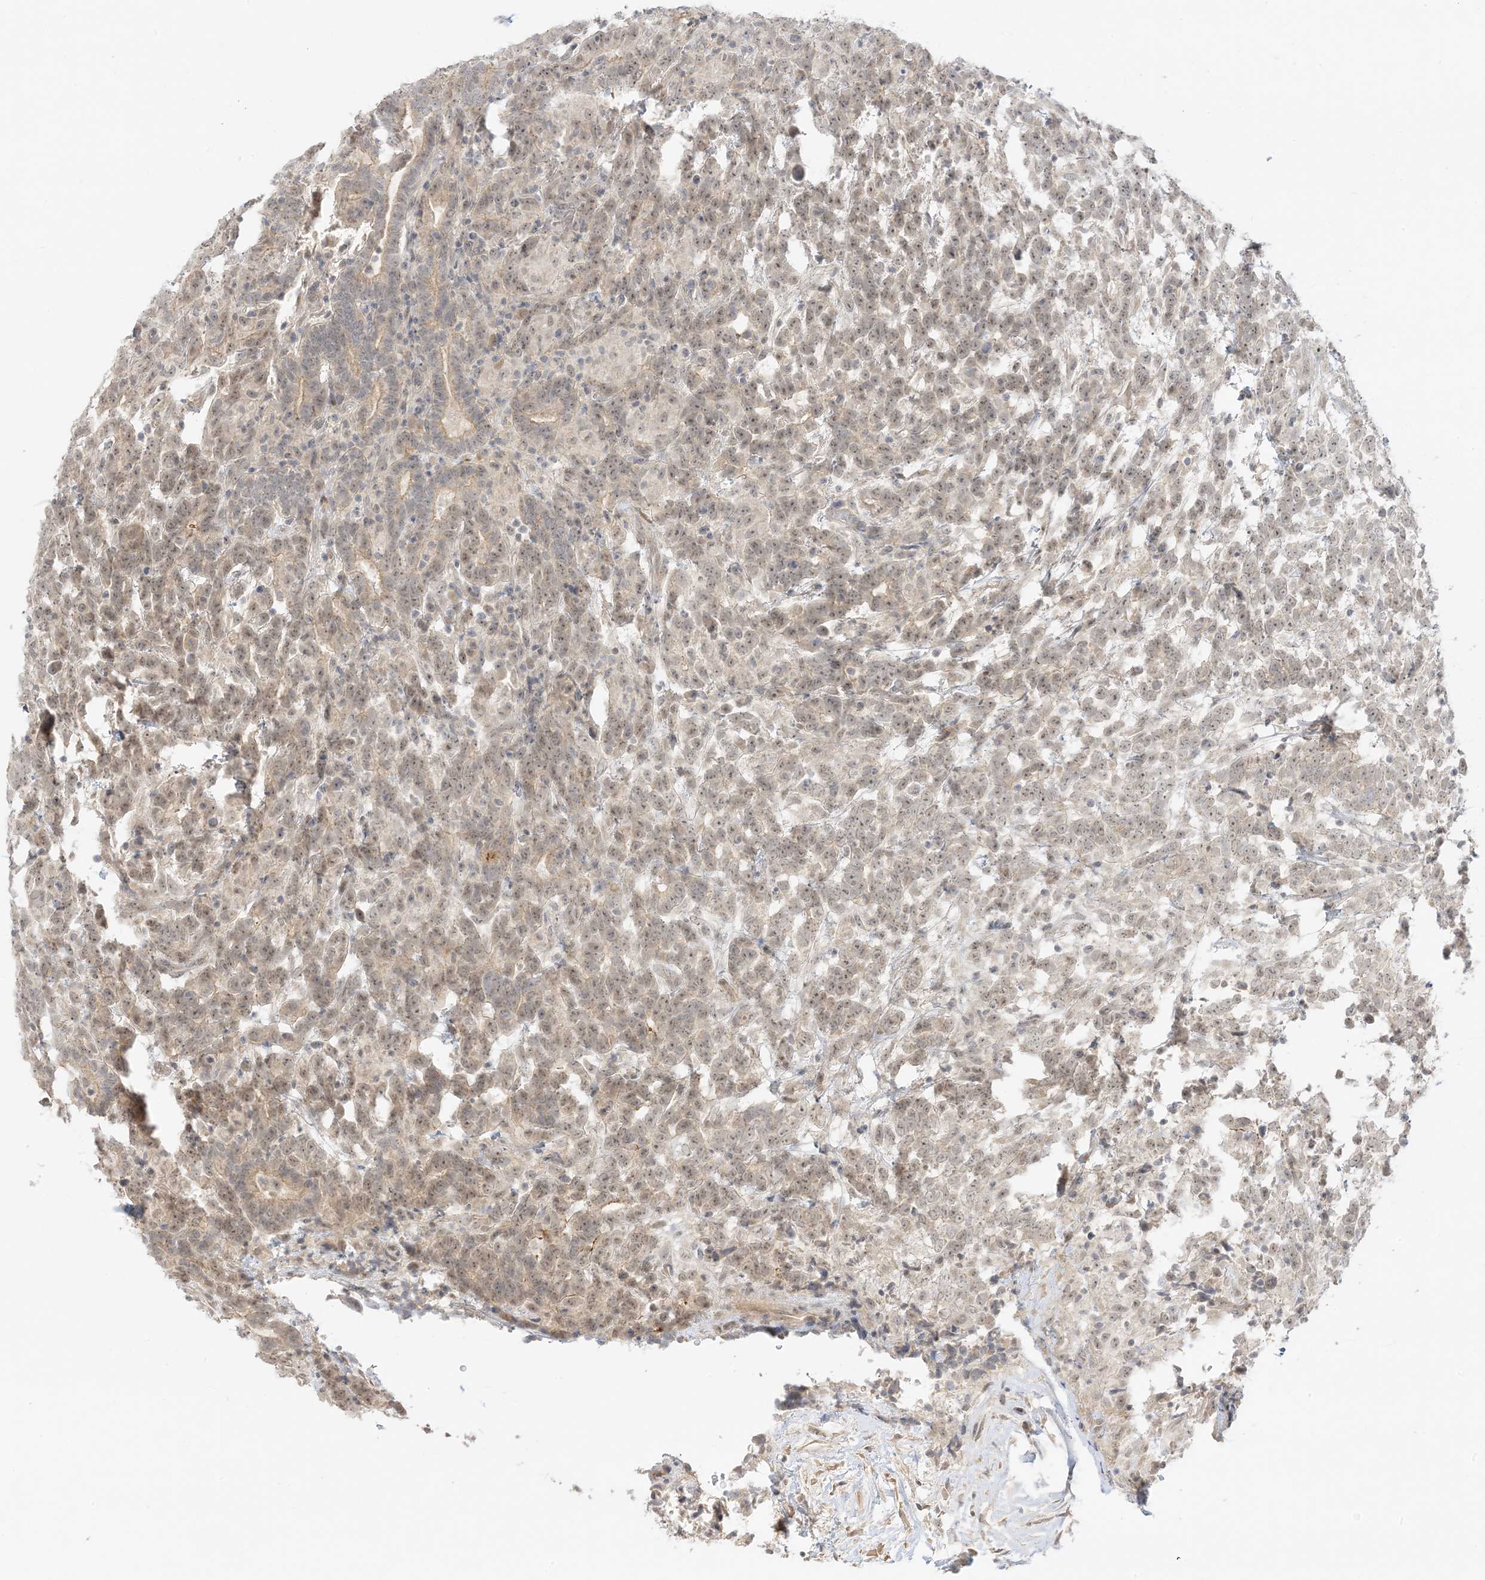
{"staining": {"intensity": "moderate", "quantity": ">75%", "location": "nuclear"}, "tissue": "testis cancer", "cell_type": "Tumor cells", "image_type": "cancer", "snomed": [{"axis": "morphology", "description": "Carcinoma, Embryonal, NOS"}, {"axis": "topography", "description": "Testis"}], "caption": "This histopathology image shows immunohistochemistry staining of human testis embryonal carcinoma, with medium moderate nuclear staining in approximately >75% of tumor cells.", "gene": "ETAA1", "patient": {"sex": "male", "age": 26}}